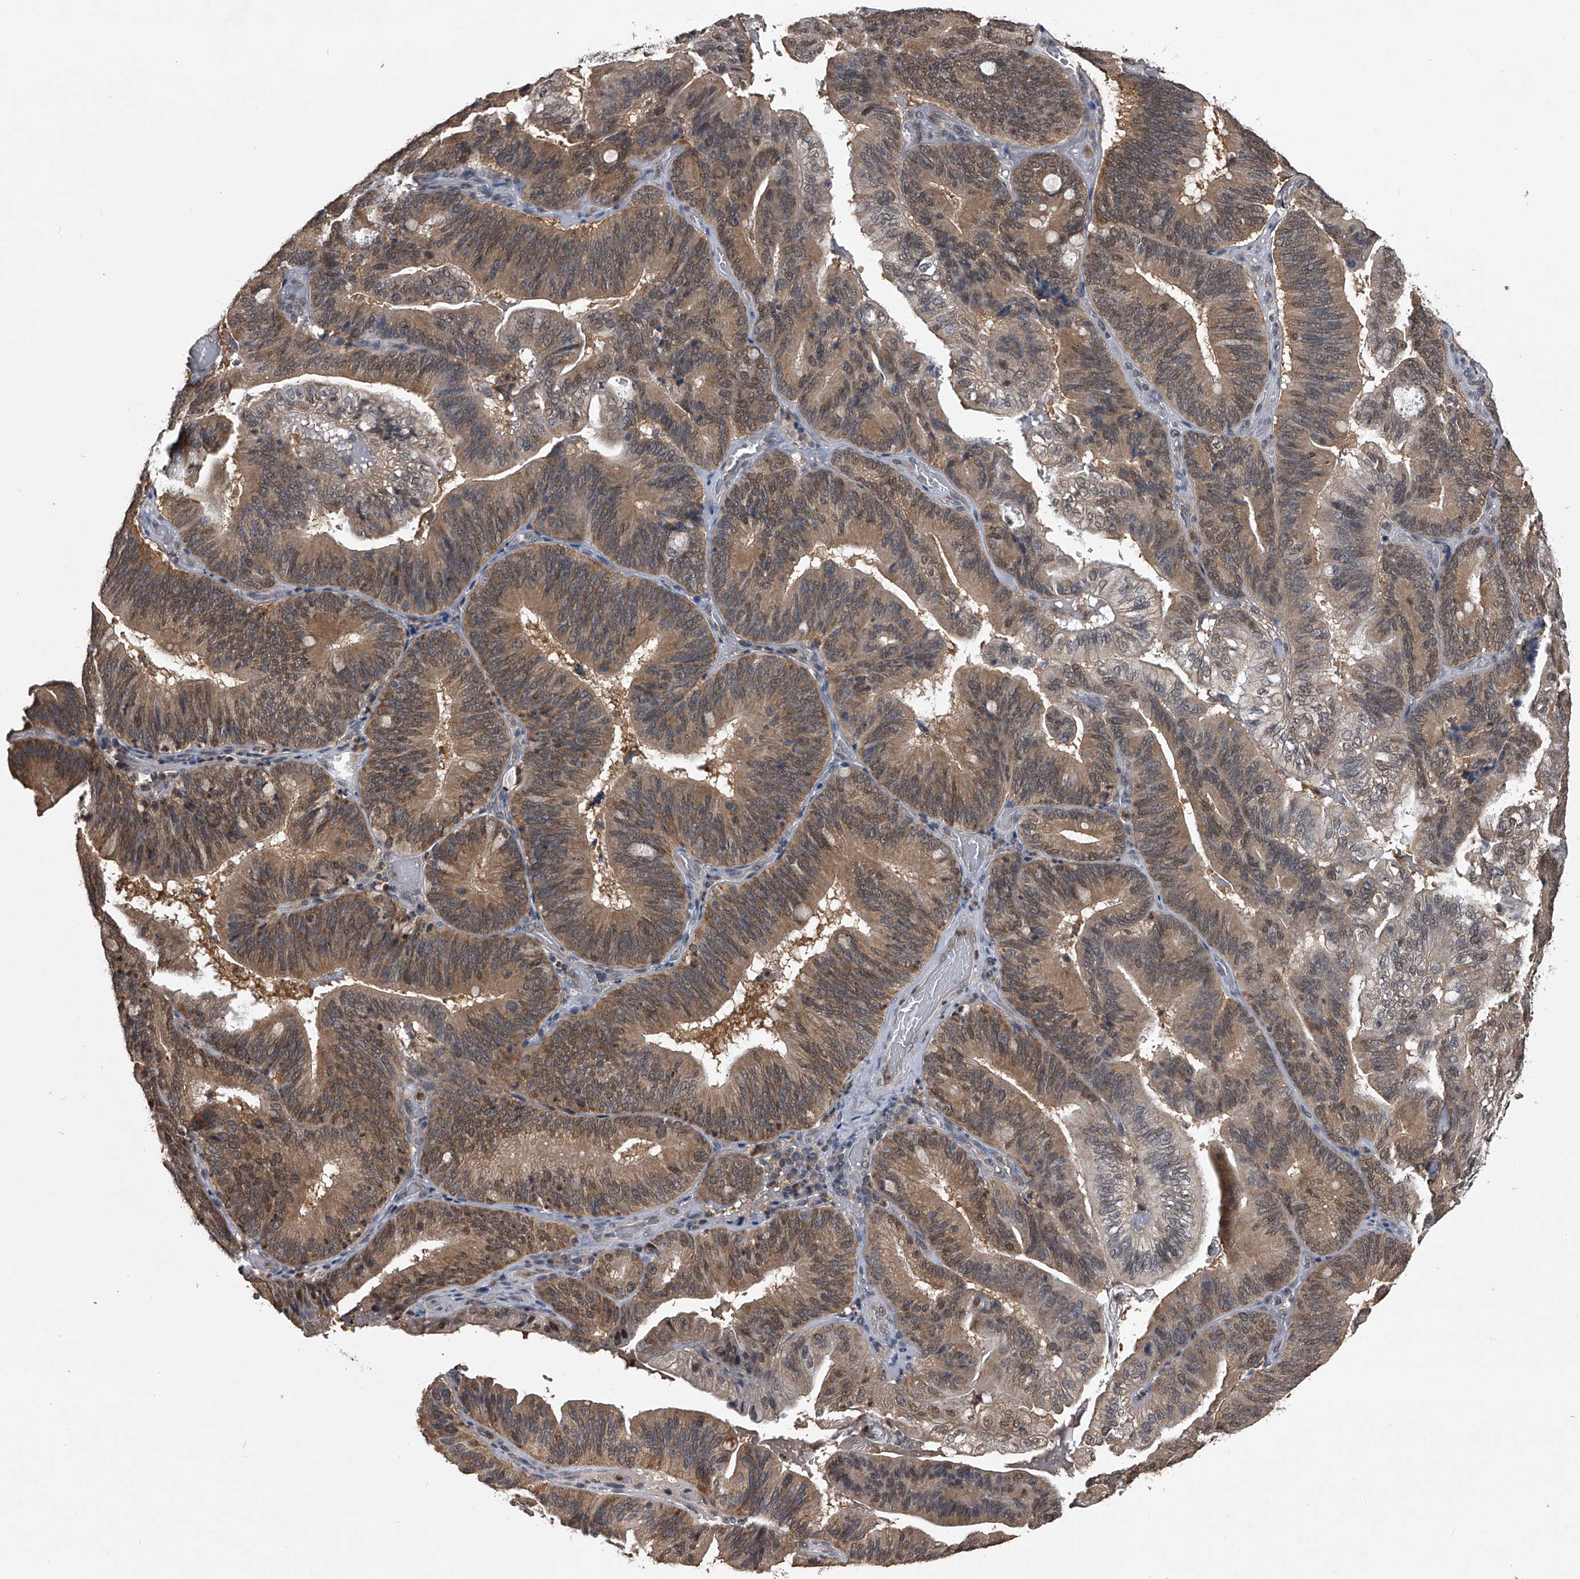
{"staining": {"intensity": "moderate", "quantity": ">75%", "location": "cytoplasmic/membranous,nuclear"}, "tissue": "pancreatic cancer", "cell_type": "Tumor cells", "image_type": "cancer", "snomed": [{"axis": "morphology", "description": "Adenocarcinoma, NOS"}, {"axis": "topography", "description": "Pancreas"}], "caption": "The histopathology image reveals immunohistochemical staining of pancreatic adenocarcinoma. There is moderate cytoplasmic/membranous and nuclear staining is appreciated in about >75% of tumor cells.", "gene": "TSNAX", "patient": {"sex": "male", "age": 82}}